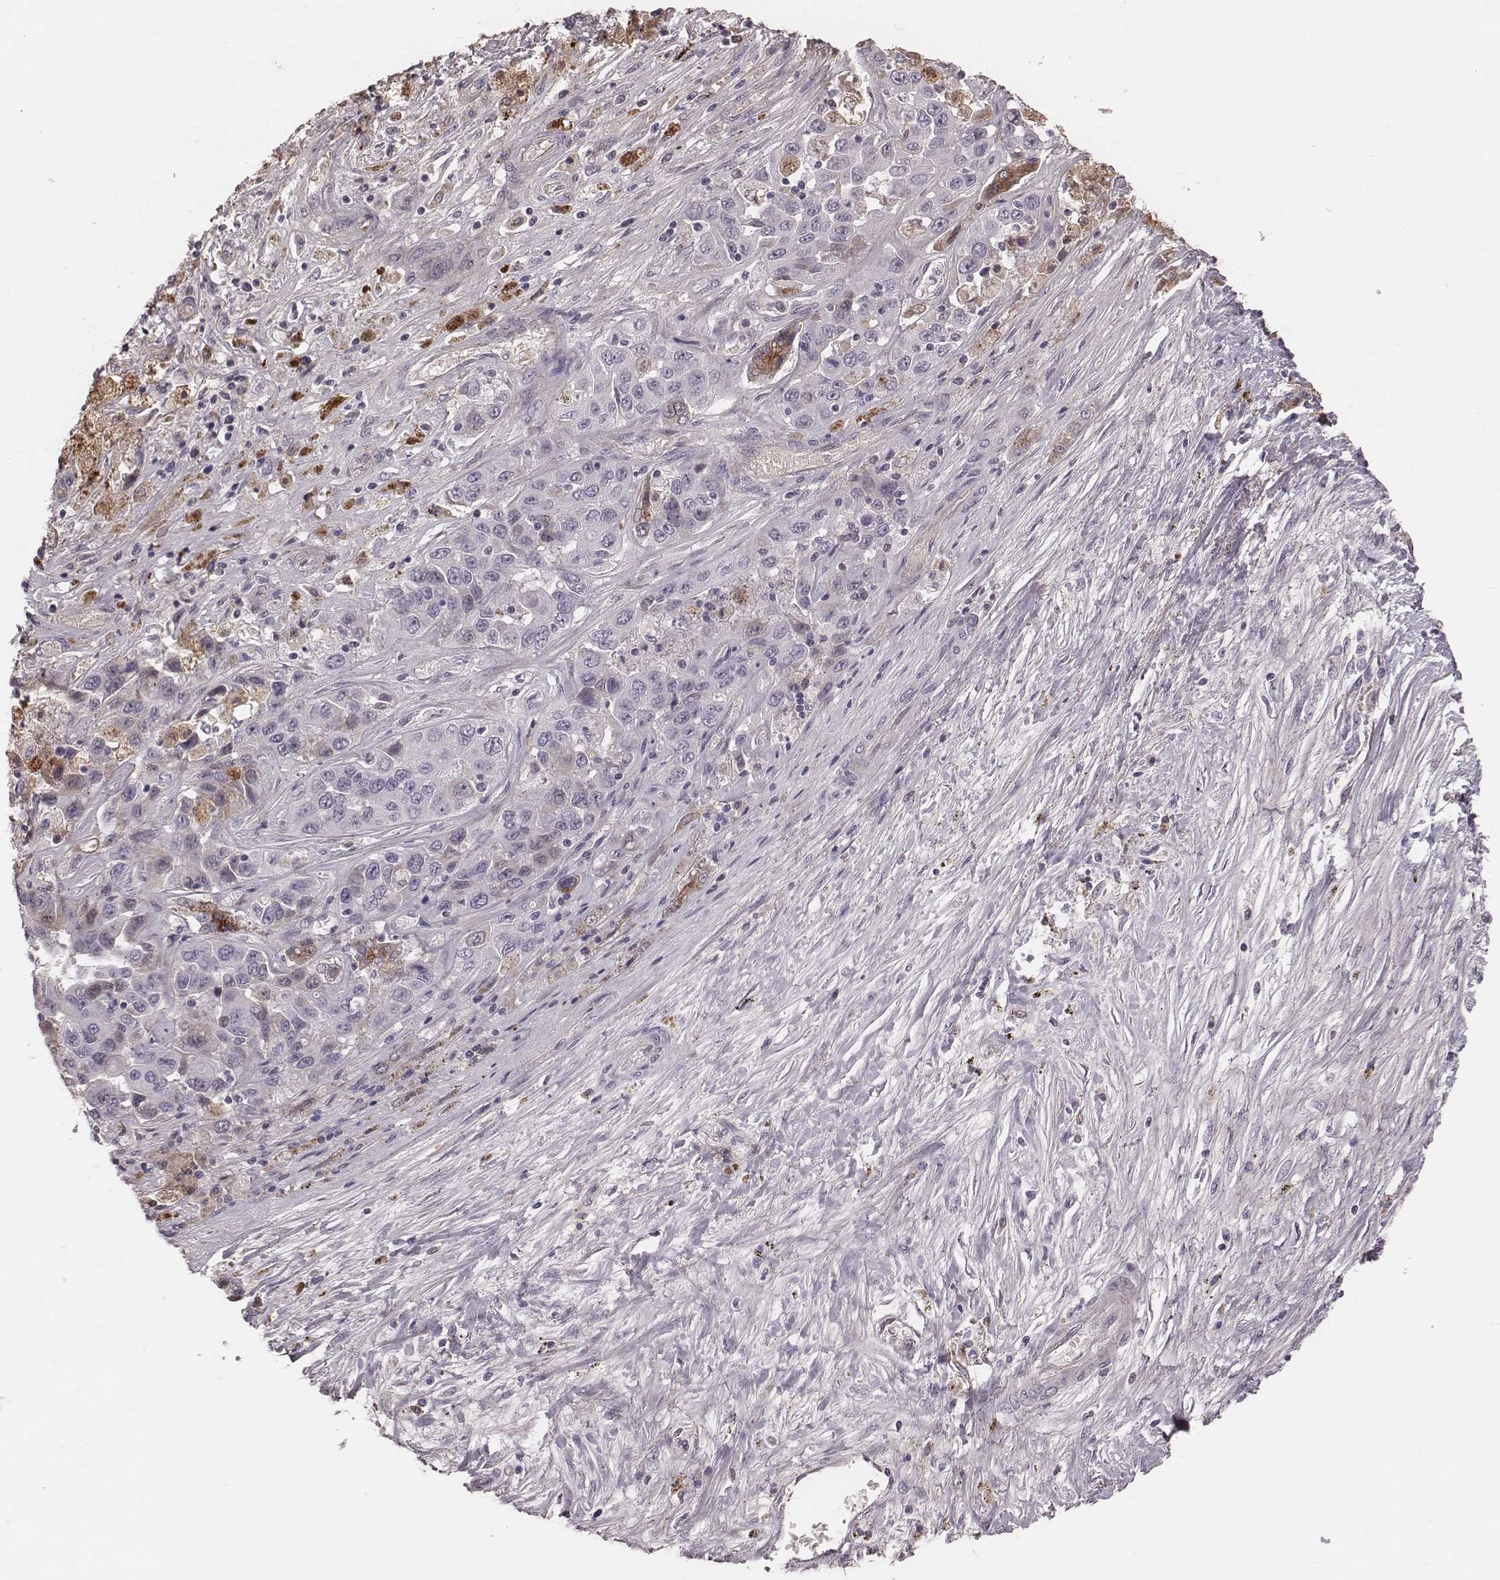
{"staining": {"intensity": "negative", "quantity": "none", "location": "none"}, "tissue": "liver cancer", "cell_type": "Tumor cells", "image_type": "cancer", "snomed": [{"axis": "morphology", "description": "Cholangiocarcinoma"}, {"axis": "topography", "description": "Liver"}], "caption": "Liver cancer (cholangiocarcinoma) was stained to show a protein in brown. There is no significant expression in tumor cells.", "gene": "CFTR", "patient": {"sex": "female", "age": 52}}